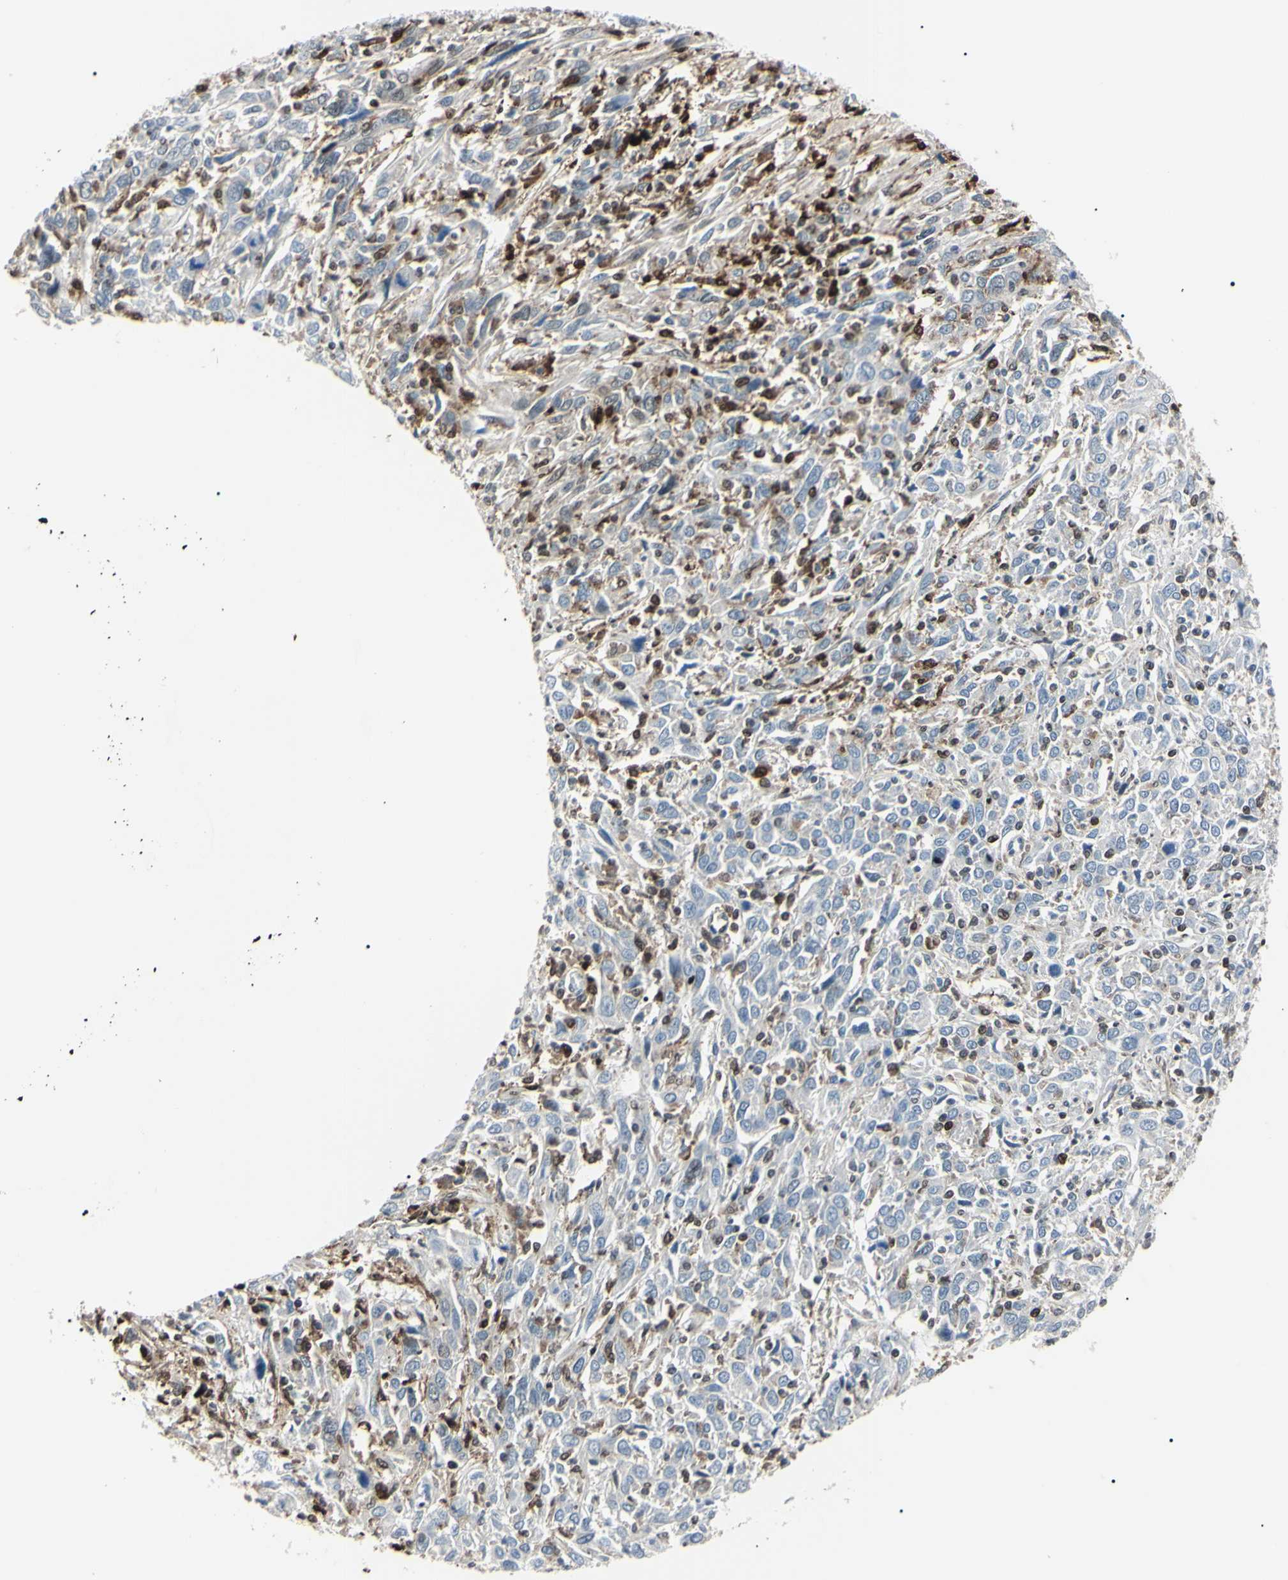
{"staining": {"intensity": "moderate", "quantity": "<25%", "location": "nuclear"}, "tissue": "cervical cancer", "cell_type": "Tumor cells", "image_type": "cancer", "snomed": [{"axis": "morphology", "description": "Squamous cell carcinoma, NOS"}, {"axis": "topography", "description": "Cervix"}], "caption": "DAB immunohistochemical staining of human squamous cell carcinoma (cervical) reveals moderate nuclear protein expression in about <25% of tumor cells. Immunohistochemistry (ihc) stains the protein of interest in brown and the nuclei are stained blue.", "gene": "PGK1", "patient": {"sex": "female", "age": 46}}